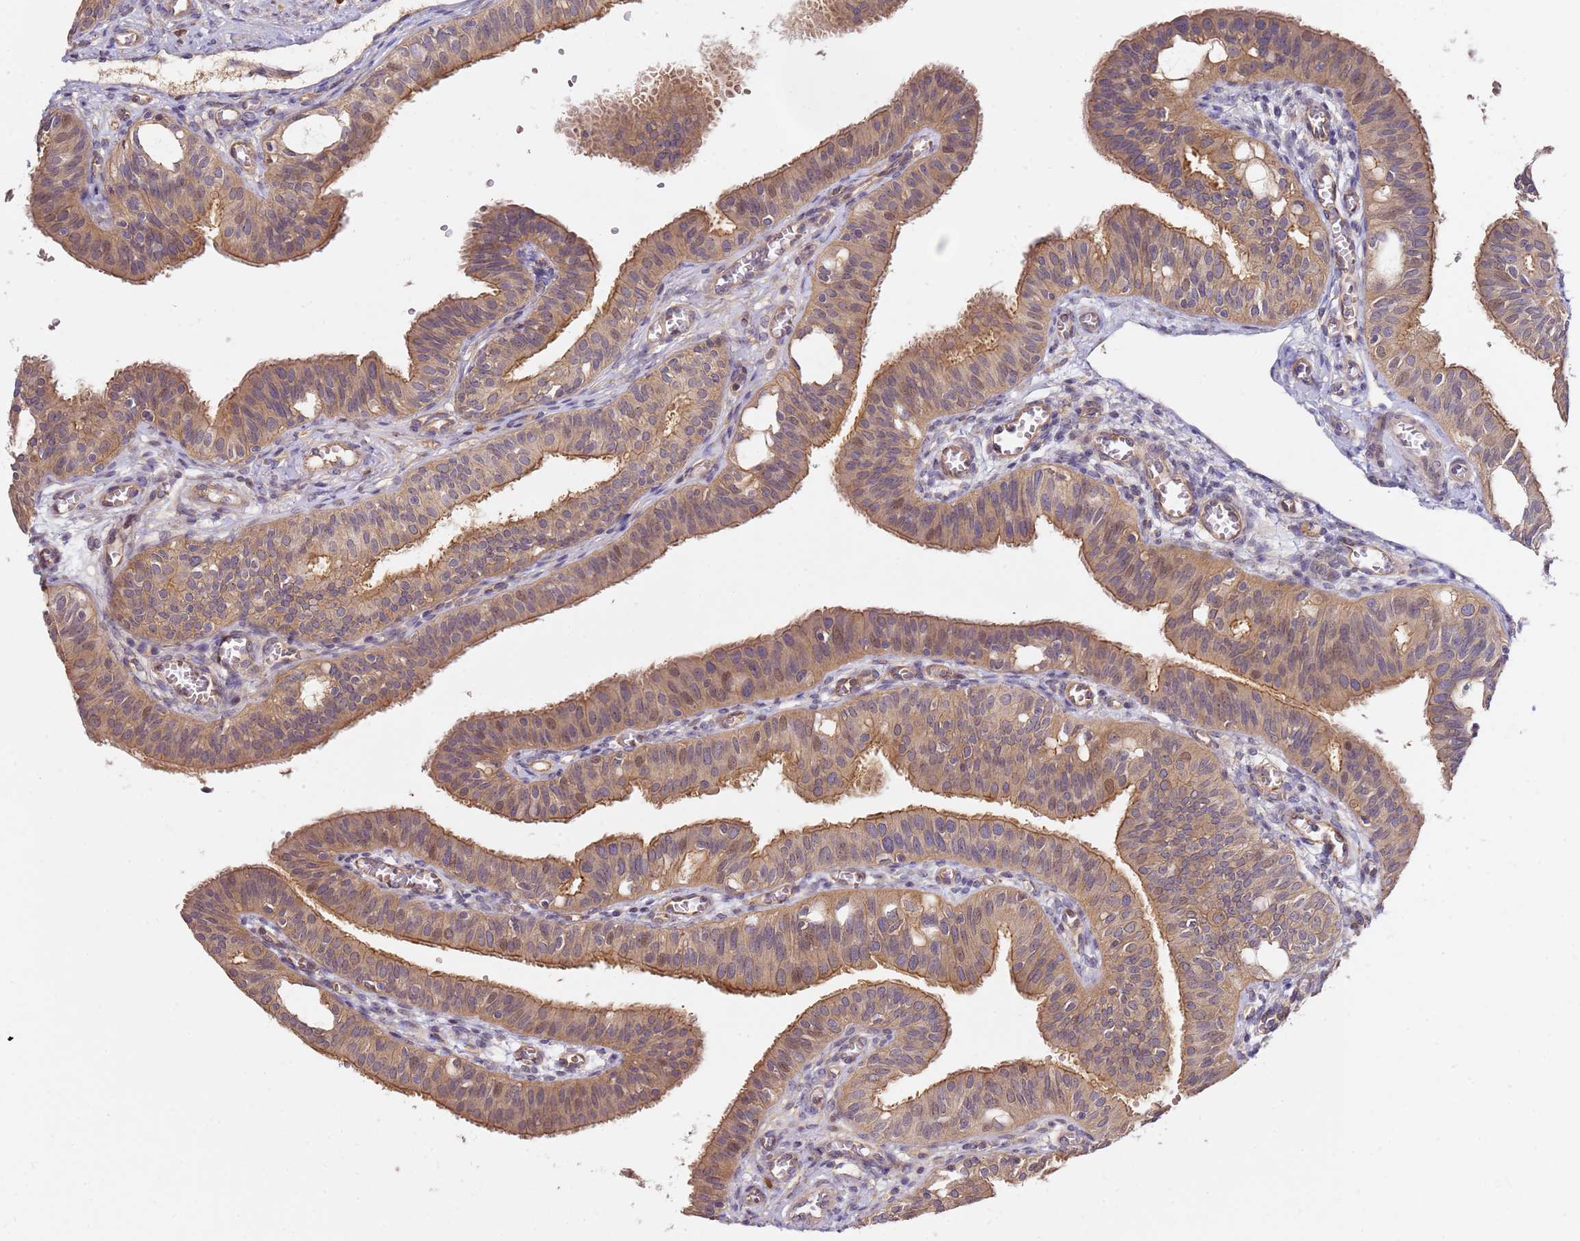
{"staining": {"intensity": "moderate", "quantity": "25%-75%", "location": "cytoplasmic/membranous"}, "tissue": "fallopian tube", "cell_type": "Glandular cells", "image_type": "normal", "snomed": [{"axis": "morphology", "description": "Normal tissue, NOS"}, {"axis": "topography", "description": "Fallopian tube"}, {"axis": "topography", "description": "Ovary"}], "caption": "A medium amount of moderate cytoplasmic/membranous positivity is appreciated in about 25%-75% of glandular cells in unremarkable fallopian tube. The protein of interest is stained brown, and the nuclei are stained in blue (DAB IHC with brightfield microscopy, high magnification).", "gene": "OSBPL2", "patient": {"sex": "female", "age": 42}}